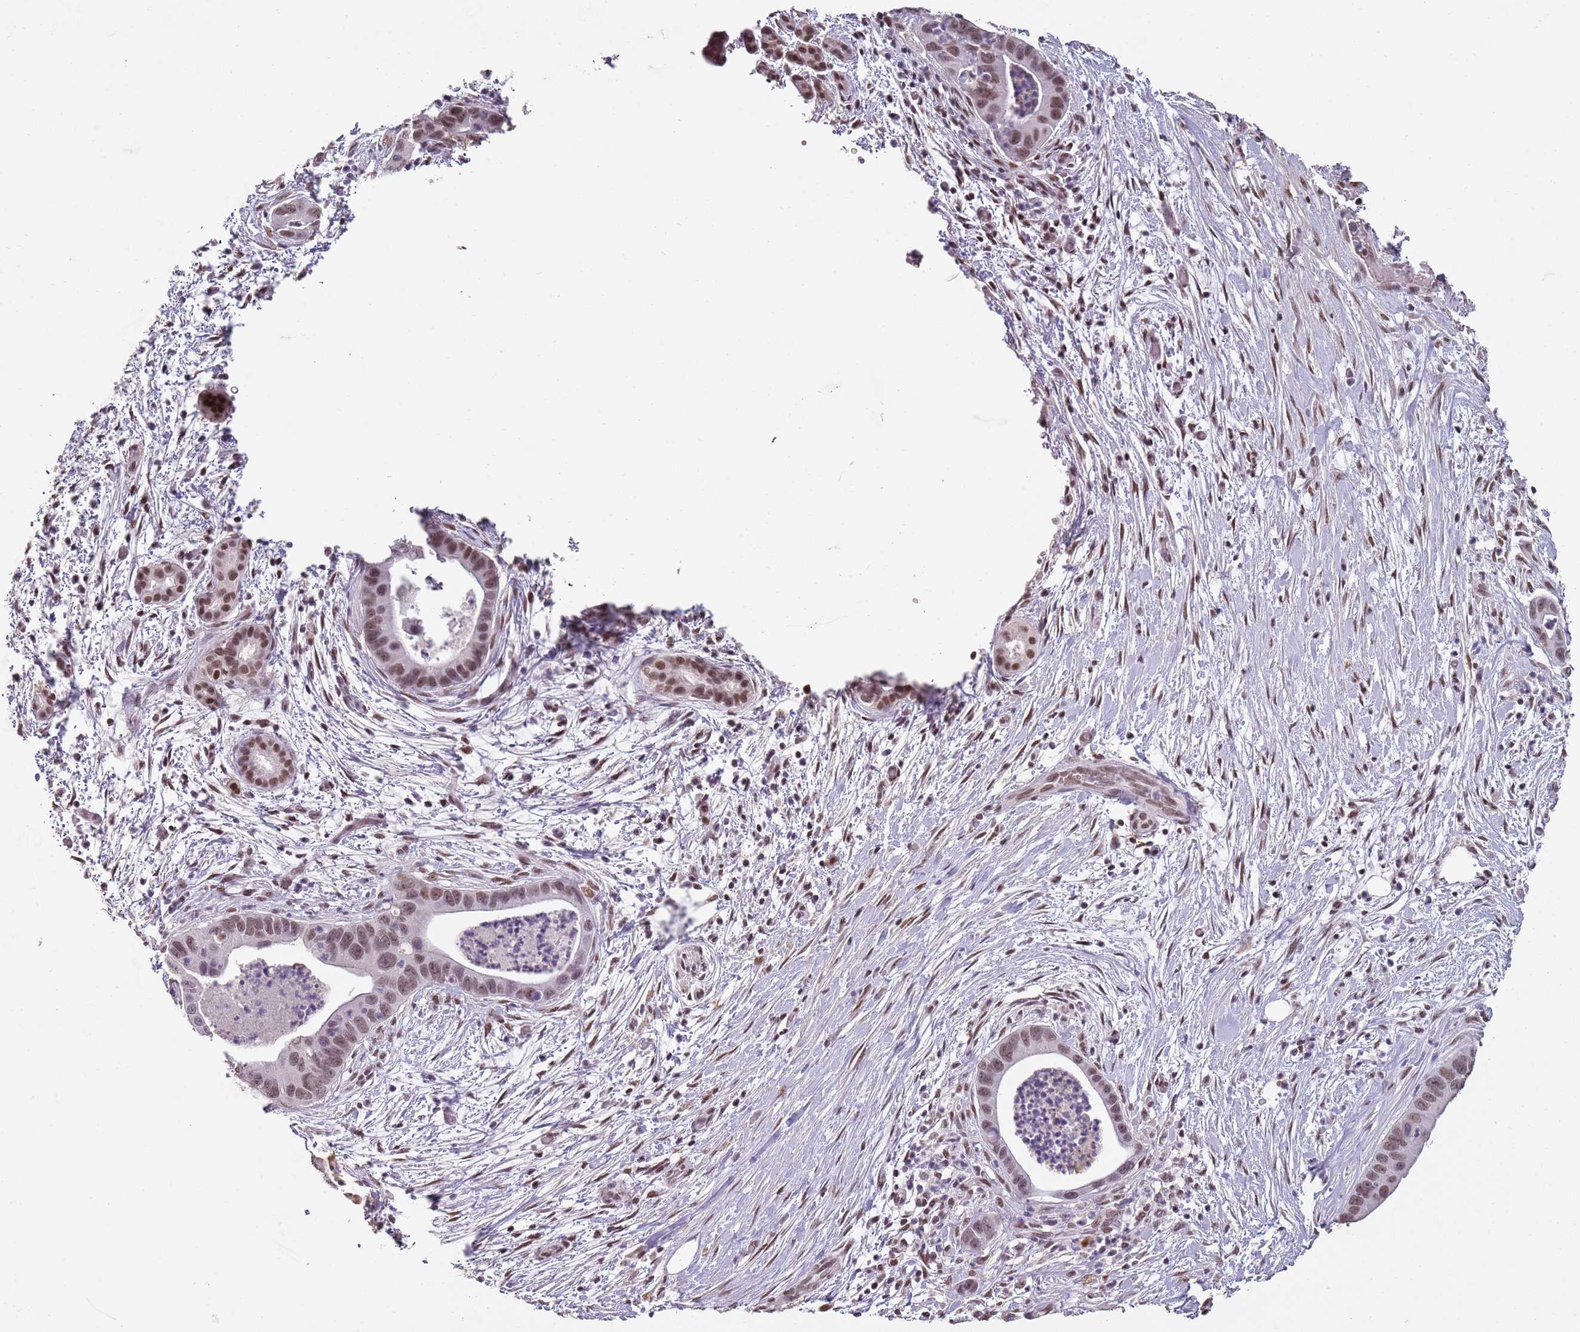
{"staining": {"intensity": "moderate", "quantity": ">75%", "location": "nuclear"}, "tissue": "pancreatic cancer", "cell_type": "Tumor cells", "image_type": "cancer", "snomed": [{"axis": "morphology", "description": "Adenocarcinoma, NOS"}, {"axis": "topography", "description": "Pancreas"}], "caption": "IHC micrograph of pancreatic cancer (adenocarcinoma) stained for a protein (brown), which displays medium levels of moderate nuclear staining in approximately >75% of tumor cells.", "gene": "ARL14EP", "patient": {"sex": "male", "age": 73}}